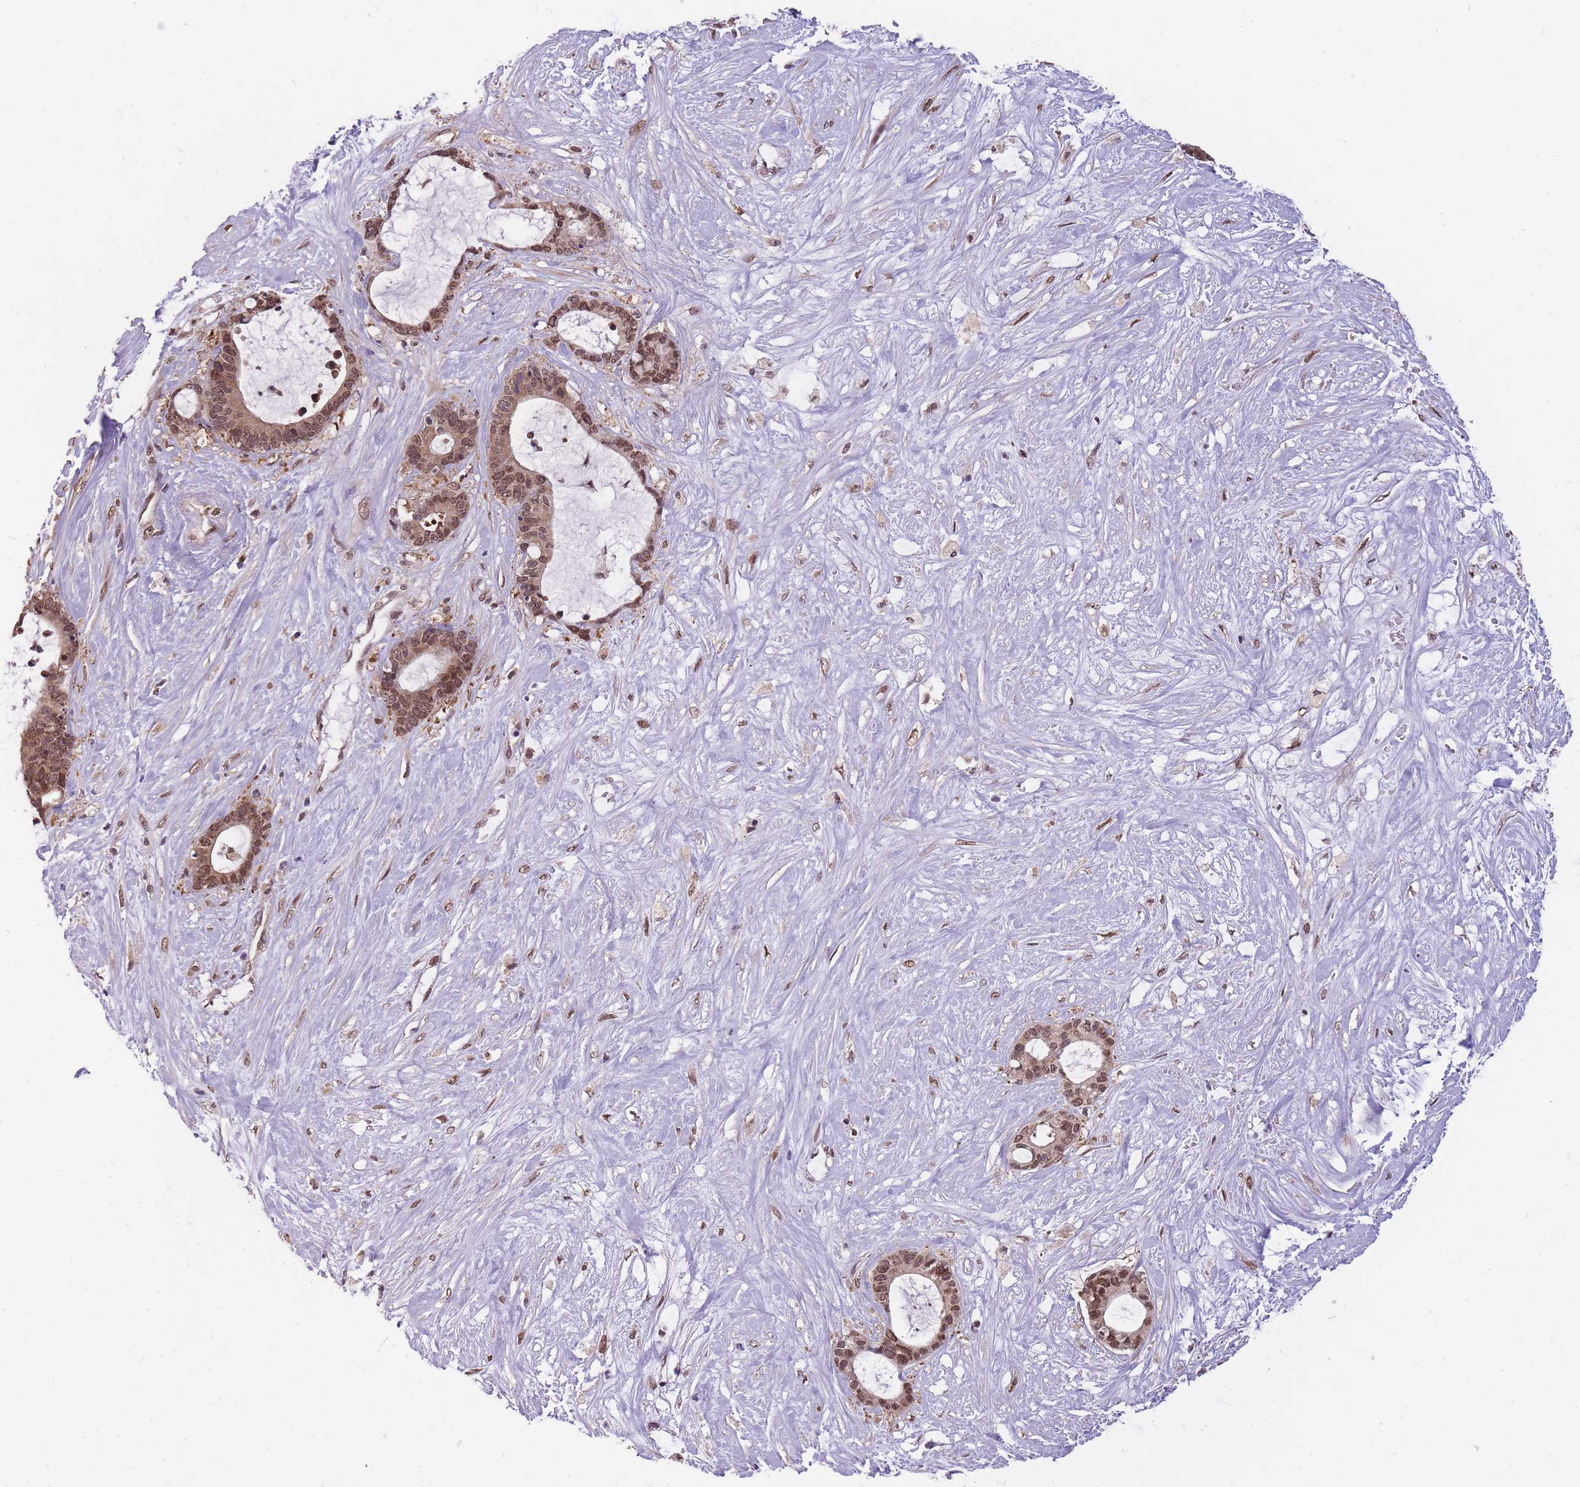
{"staining": {"intensity": "moderate", "quantity": ">75%", "location": "cytoplasmic/membranous,nuclear"}, "tissue": "liver cancer", "cell_type": "Tumor cells", "image_type": "cancer", "snomed": [{"axis": "morphology", "description": "Normal tissue, NOS"}, {"axis": "morphology", "description": "Cholangiocarcinoma"}, {"axis": "topography", "description": "Liver"}, {"axis": "topography", "description": "Peripheral nerve tissue"}], "caption": "This is a micrograph of IHC staining of liver cancer, which shows moderate expression in the cytoplasmic/membranous and nuclear of tumor cells.", "gene": "CDIP1", "patient": {"sex": "female", "age": 73}}